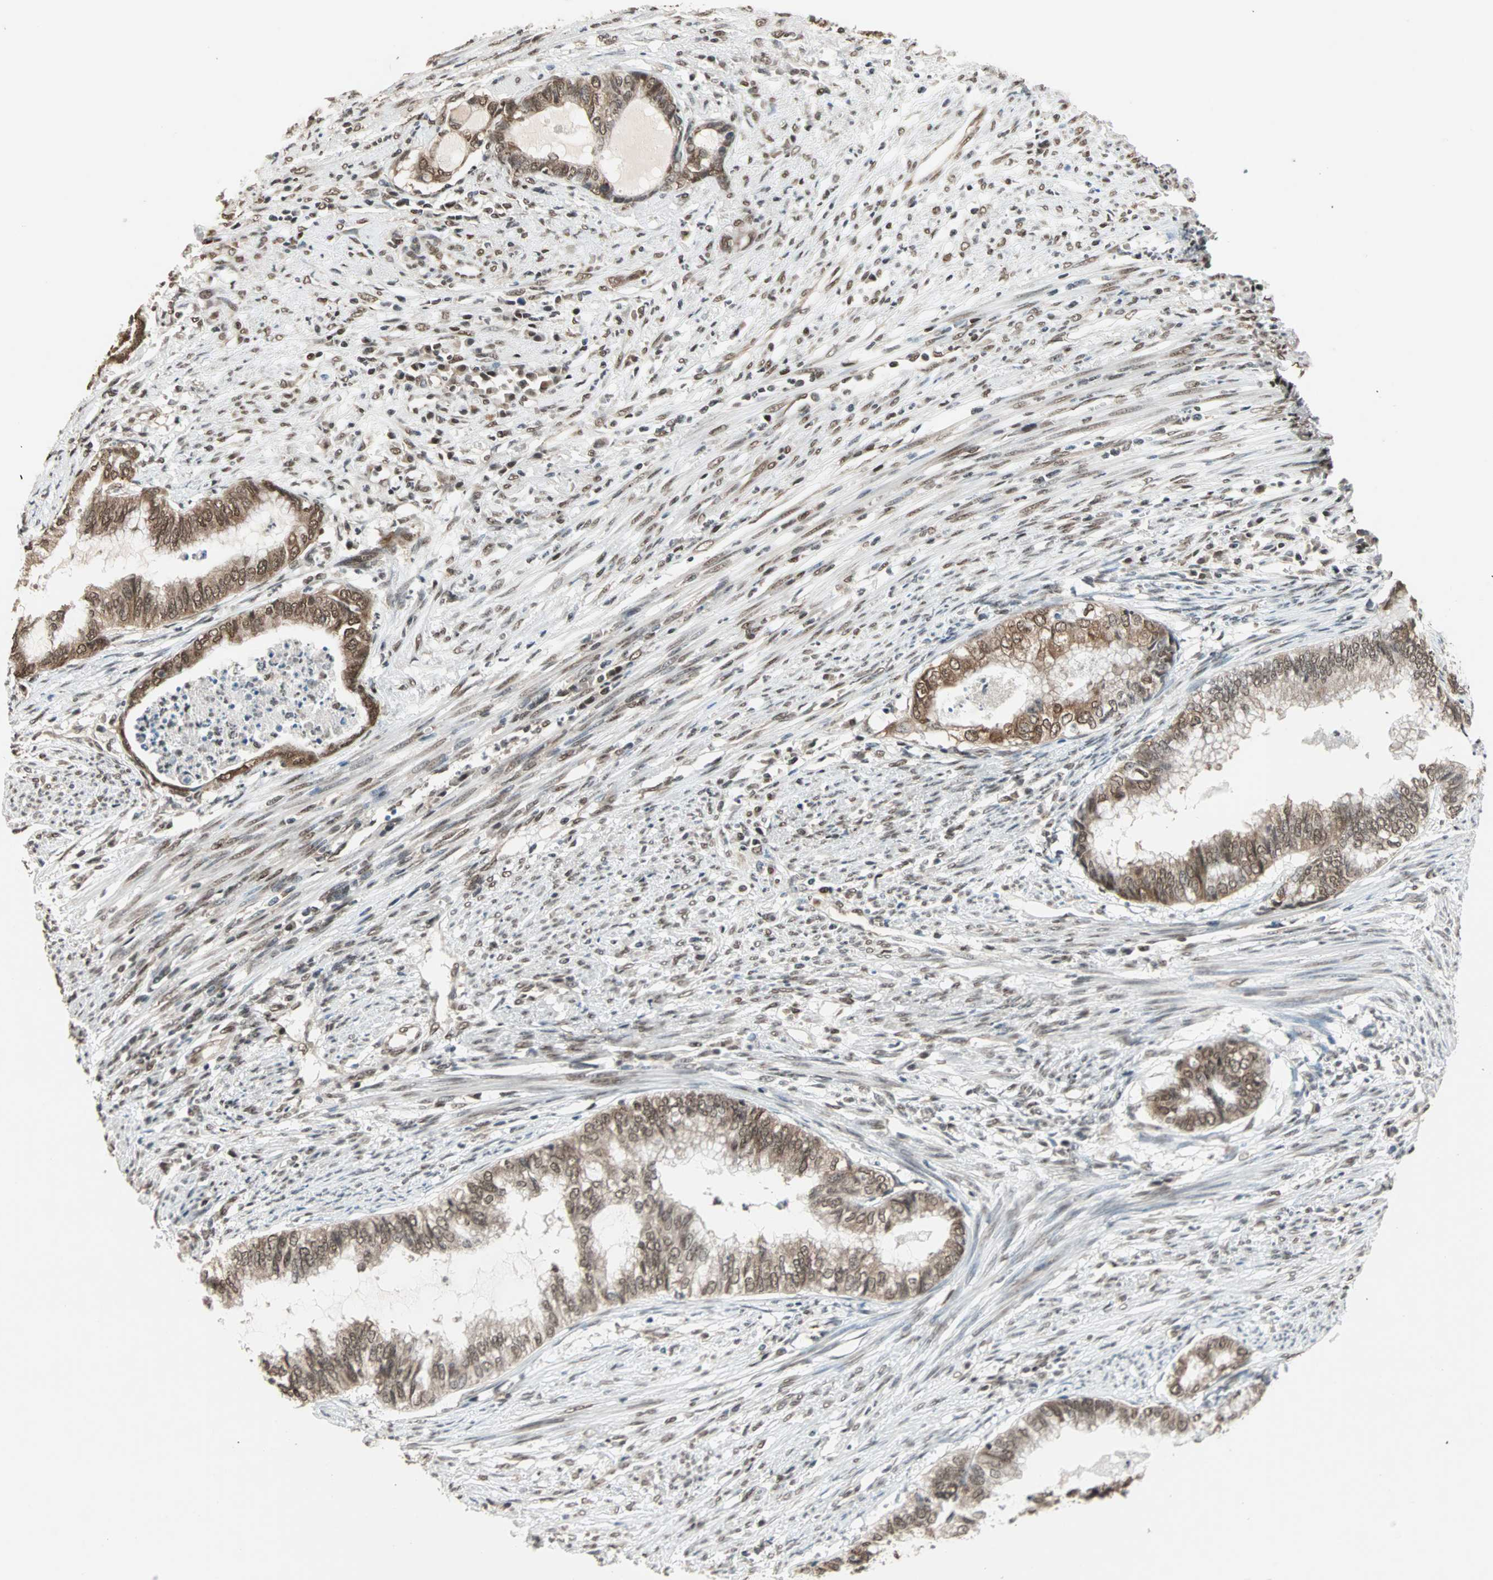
{"staining": {"intensity": "moderate", "quantity": ">75%", "location": "nuclear"}, "tissue": "endometrial cancer", "cell_type": "Tumor cells", "image_type": "cancer", "snomed": [{"axis": "morphology", "description": "Adenocarcinoma, NOS"}, {"axis": "topography", "description": "Endometrium"}], "caption": "This is a micrograph of immunohistochemistry staining of endometrial cancer, which shows moderate positivity in the nuclear of tumor cells.", "gene": "DAZAP1", "patient": {"sex": "female", "age": 79}}